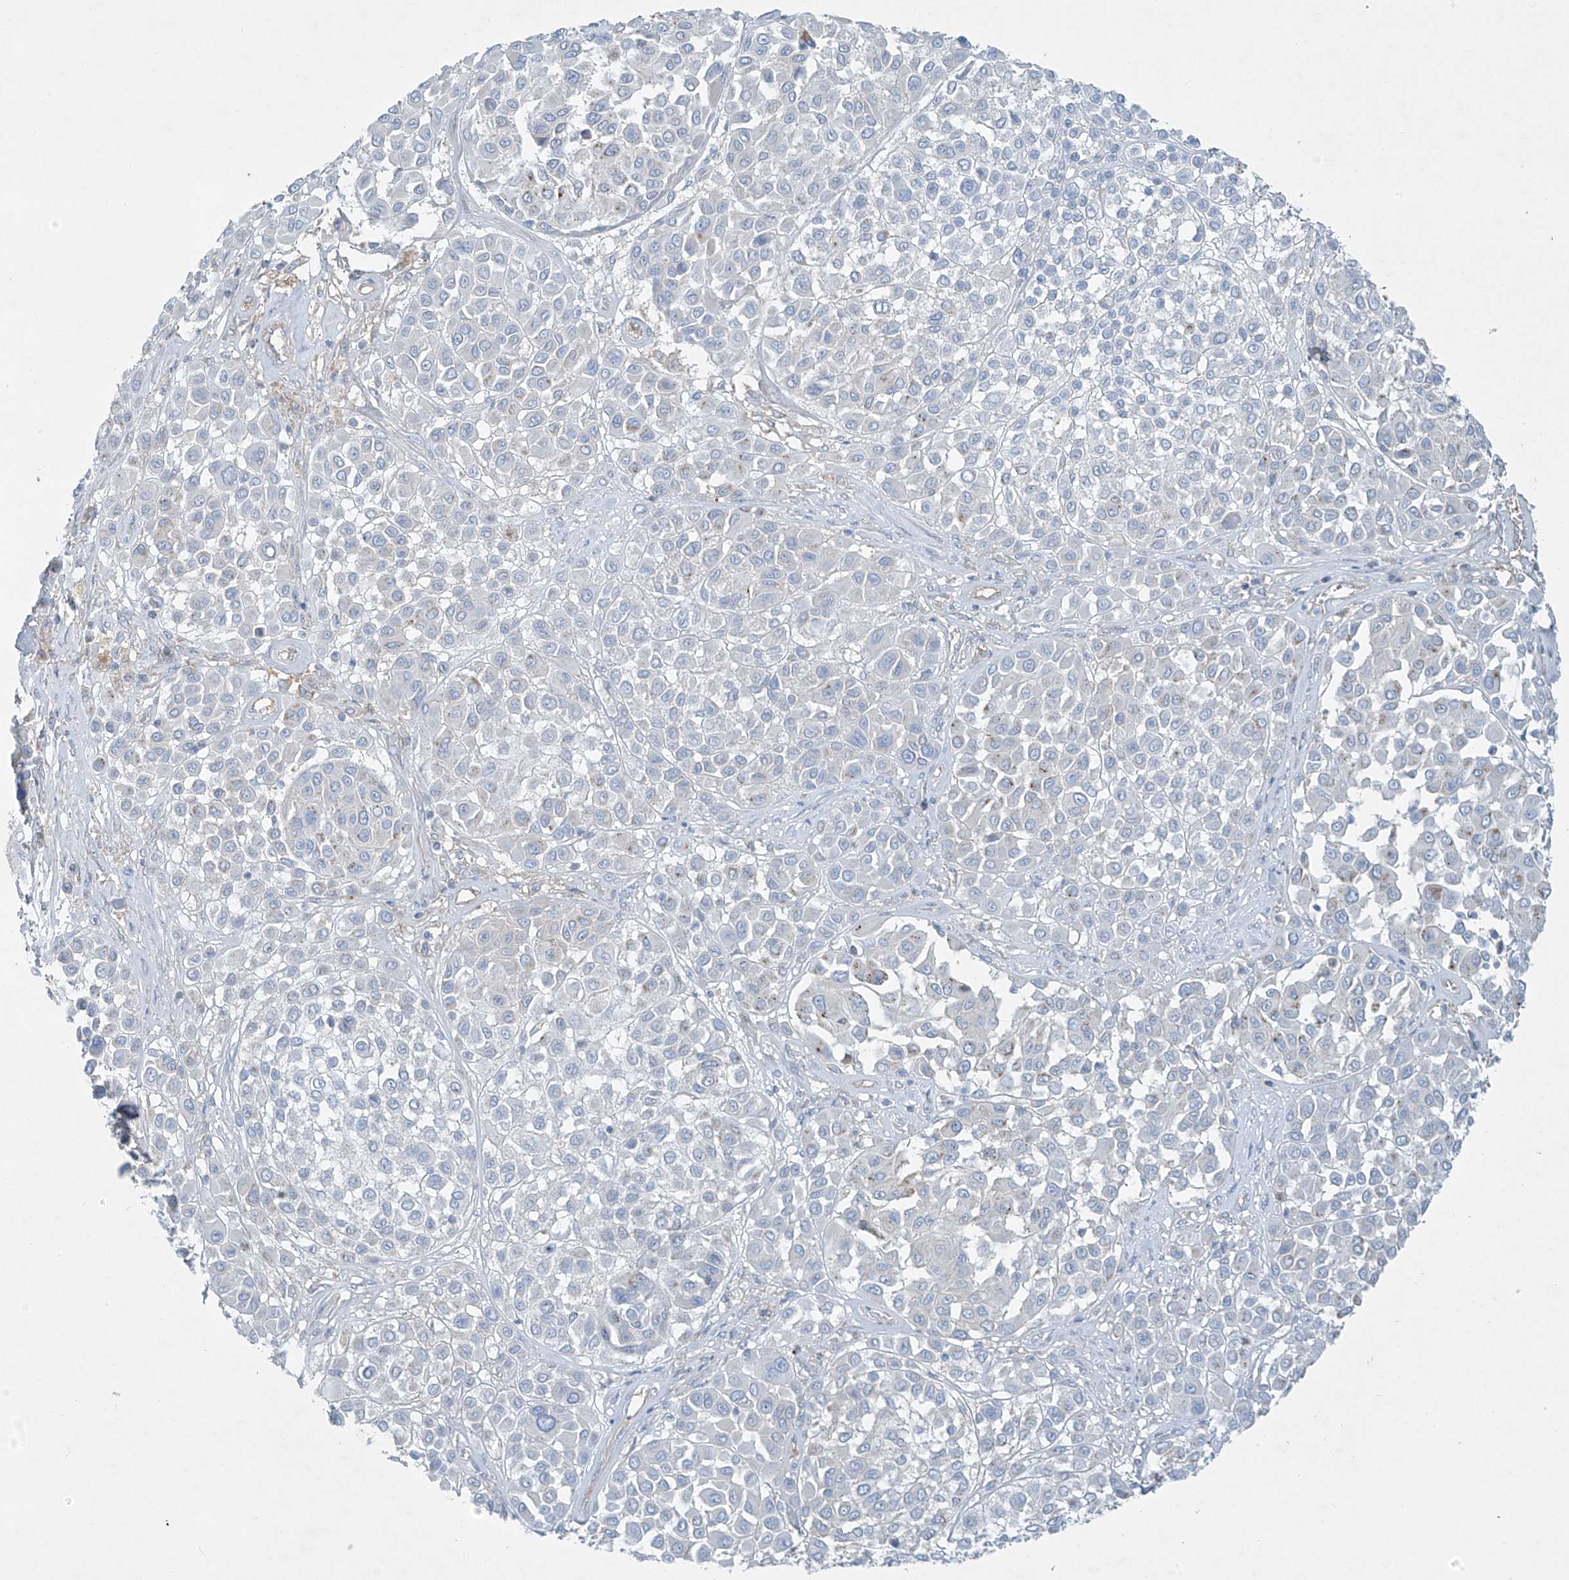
{"staining": {"intensity": "negative", "quantity": "none", "location": "none"}, "tissue": "melanoma", "cell_type": "Tumor cells", "image_type": "cancer", "snomed": [{"axis": "morphology", "description": "Malignant melanoma, Metastatic site"}, {"axis": "topography", "description": "Soft tissue"}], "caption": "There is no significant staining in tumor cells of melanoma.", "gene": "VAMP5", "patient": {"sex": "male", "age": 41}}